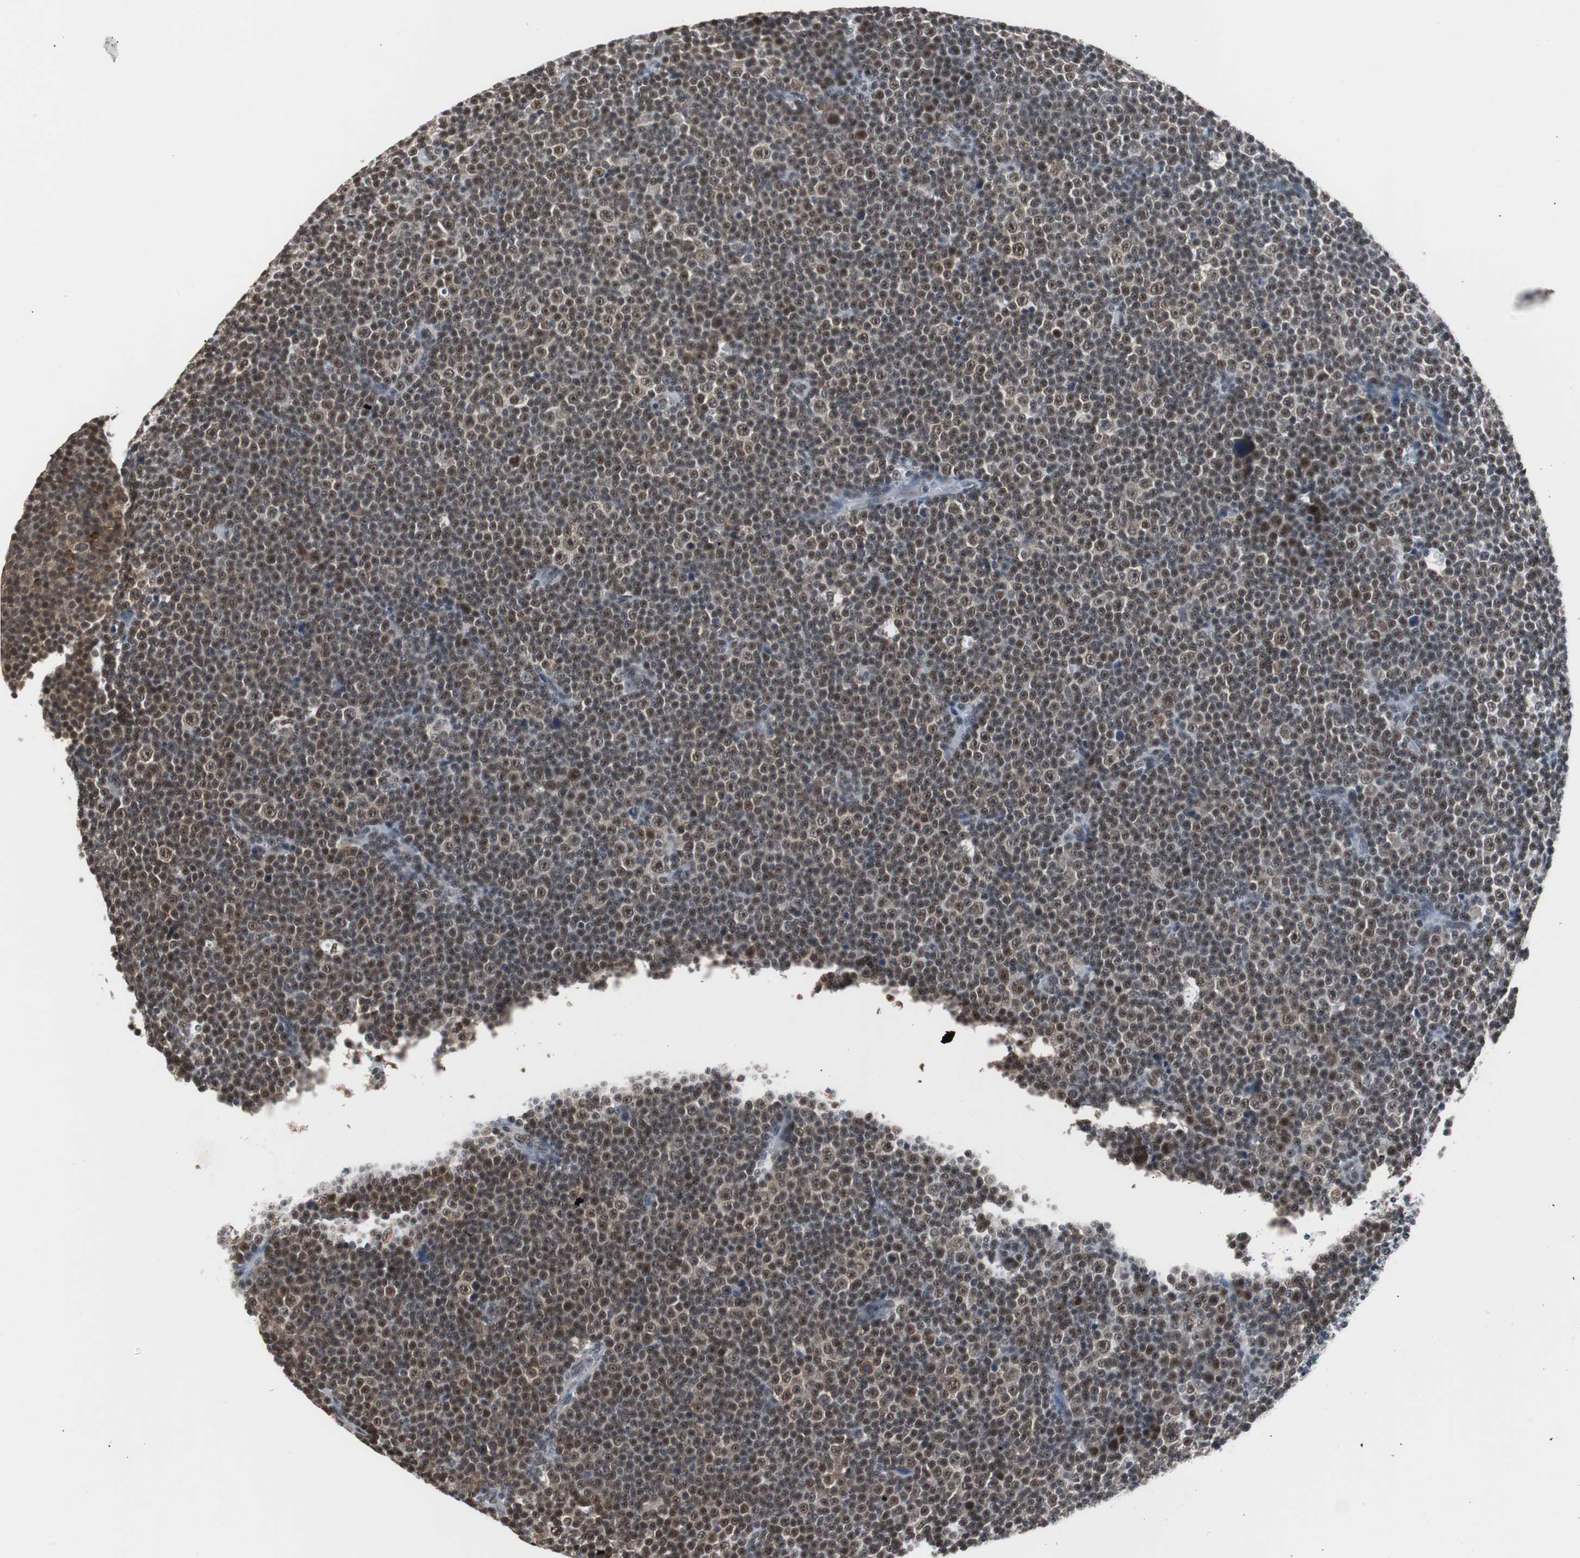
{"staining": {"intensity": "strong", "quantity": ">75%", "location": "nuclear"}, "tissue": "lymphoma", "cell_type": "Tumor cells", "image_type": "cancer", "snomed": [{"axis": "morphology", "description": "Malignant lymphoma, non-Hodgkin's type, Low grade"}, {"axis": "topography", "description": "Lymph node"}], "caption": "Strong nuclear protein positivity is identified in about >75% of tumor cells in malignant lymphoma, non-Hodgkin's type (low-grade).", "gene": "TAF7", "patient": {"sex": "female", "age": 67}}